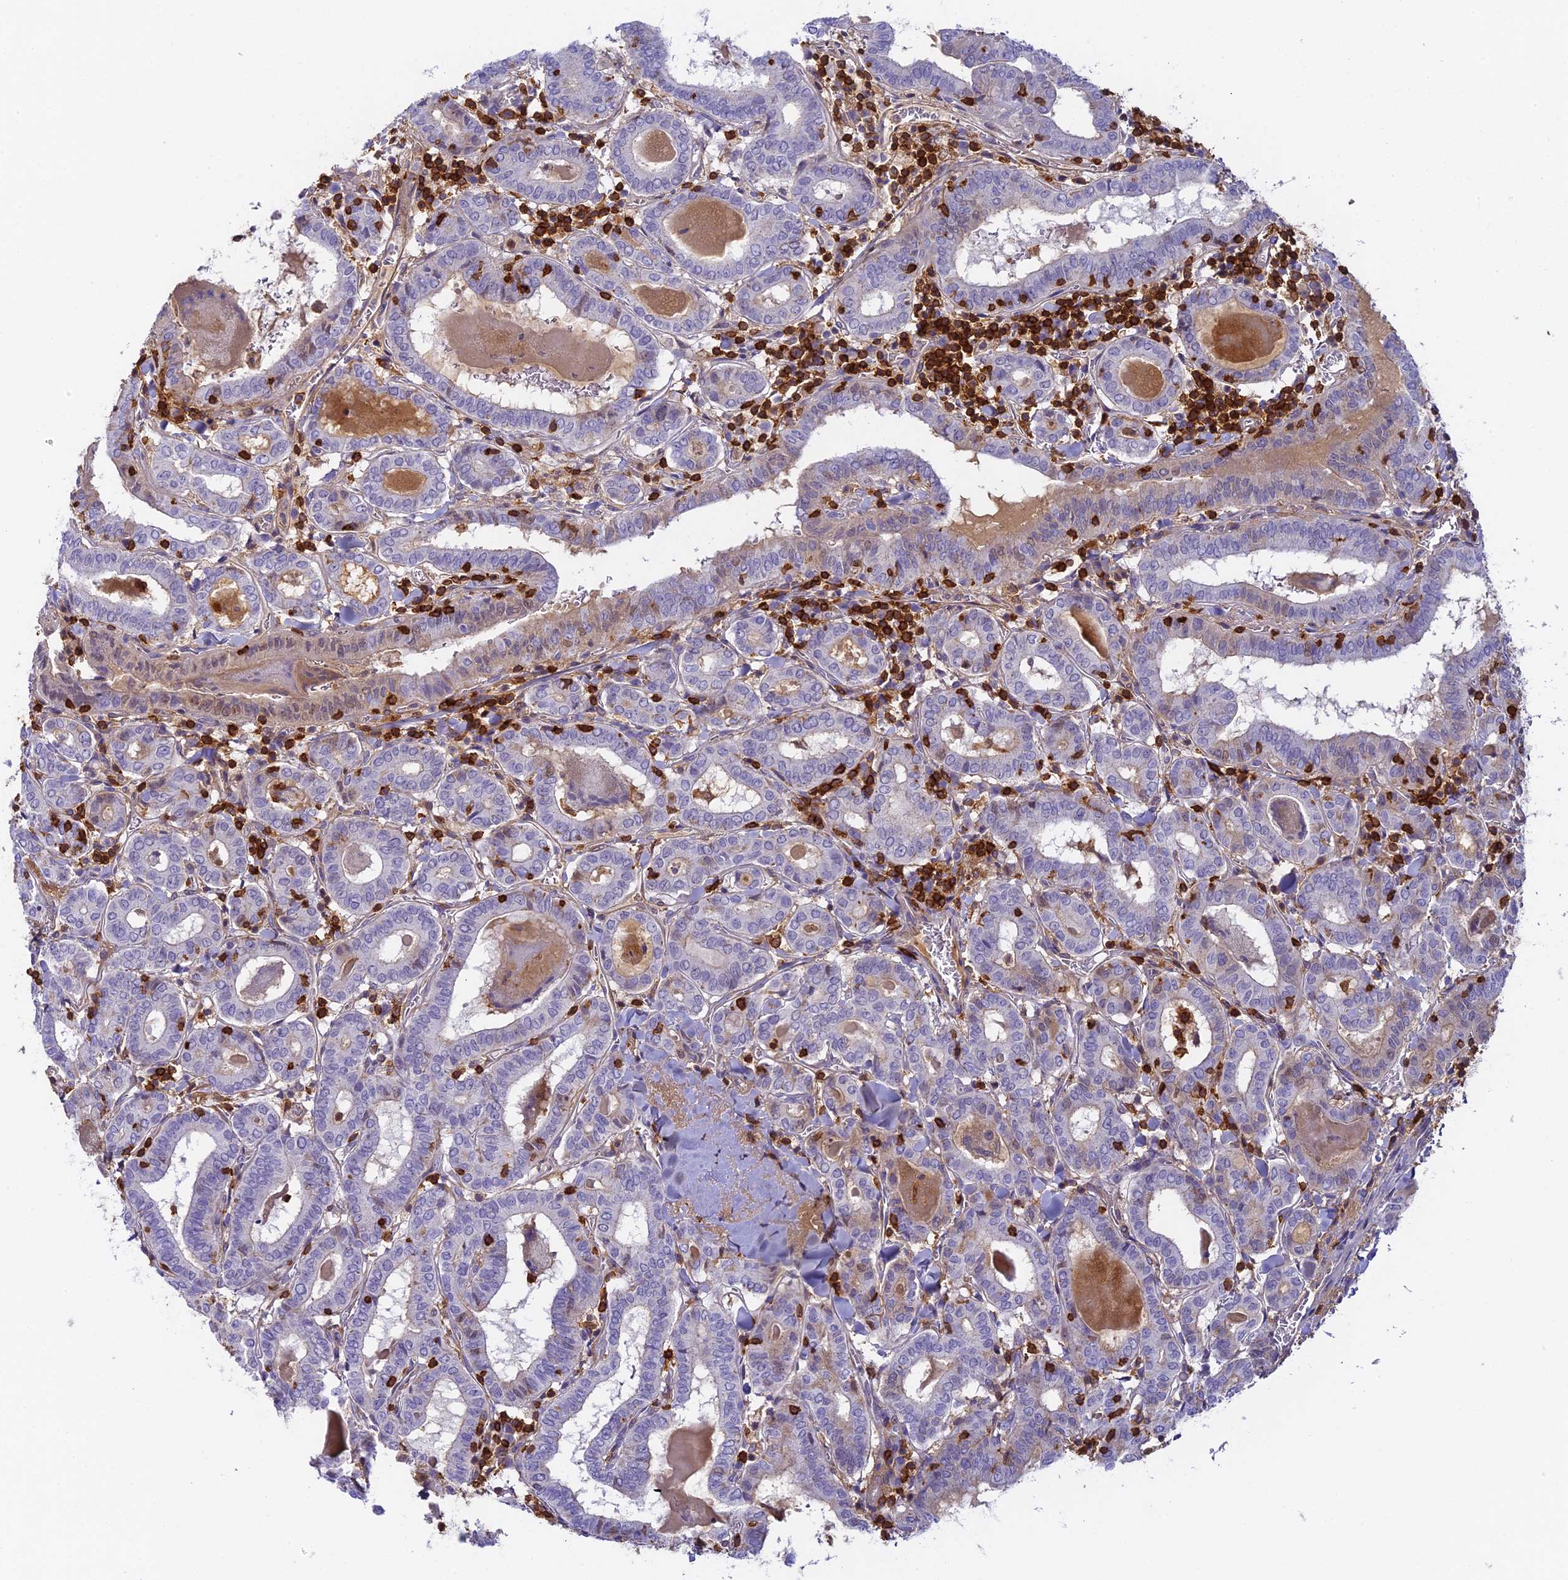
{"staining": {"intensity": "negative", "quantity": "none", "location": "none"}, "tissue": "thyroid cancer", "cell_type": "Tumor cells", "image_type": "cancer", "snomed": [{"axis": "morphology", "description": "Papillary adenocarcinoma, NOS"}, {"axis": "topography", "description": "Thyroid gland"}], "caption": "Protein analysis of thyroid cancer (papillary adenocarcinoma) shows no significant staining in tumor cells.", "gene": "FYB1", "patient": {"sex": "female", "age": 72}}